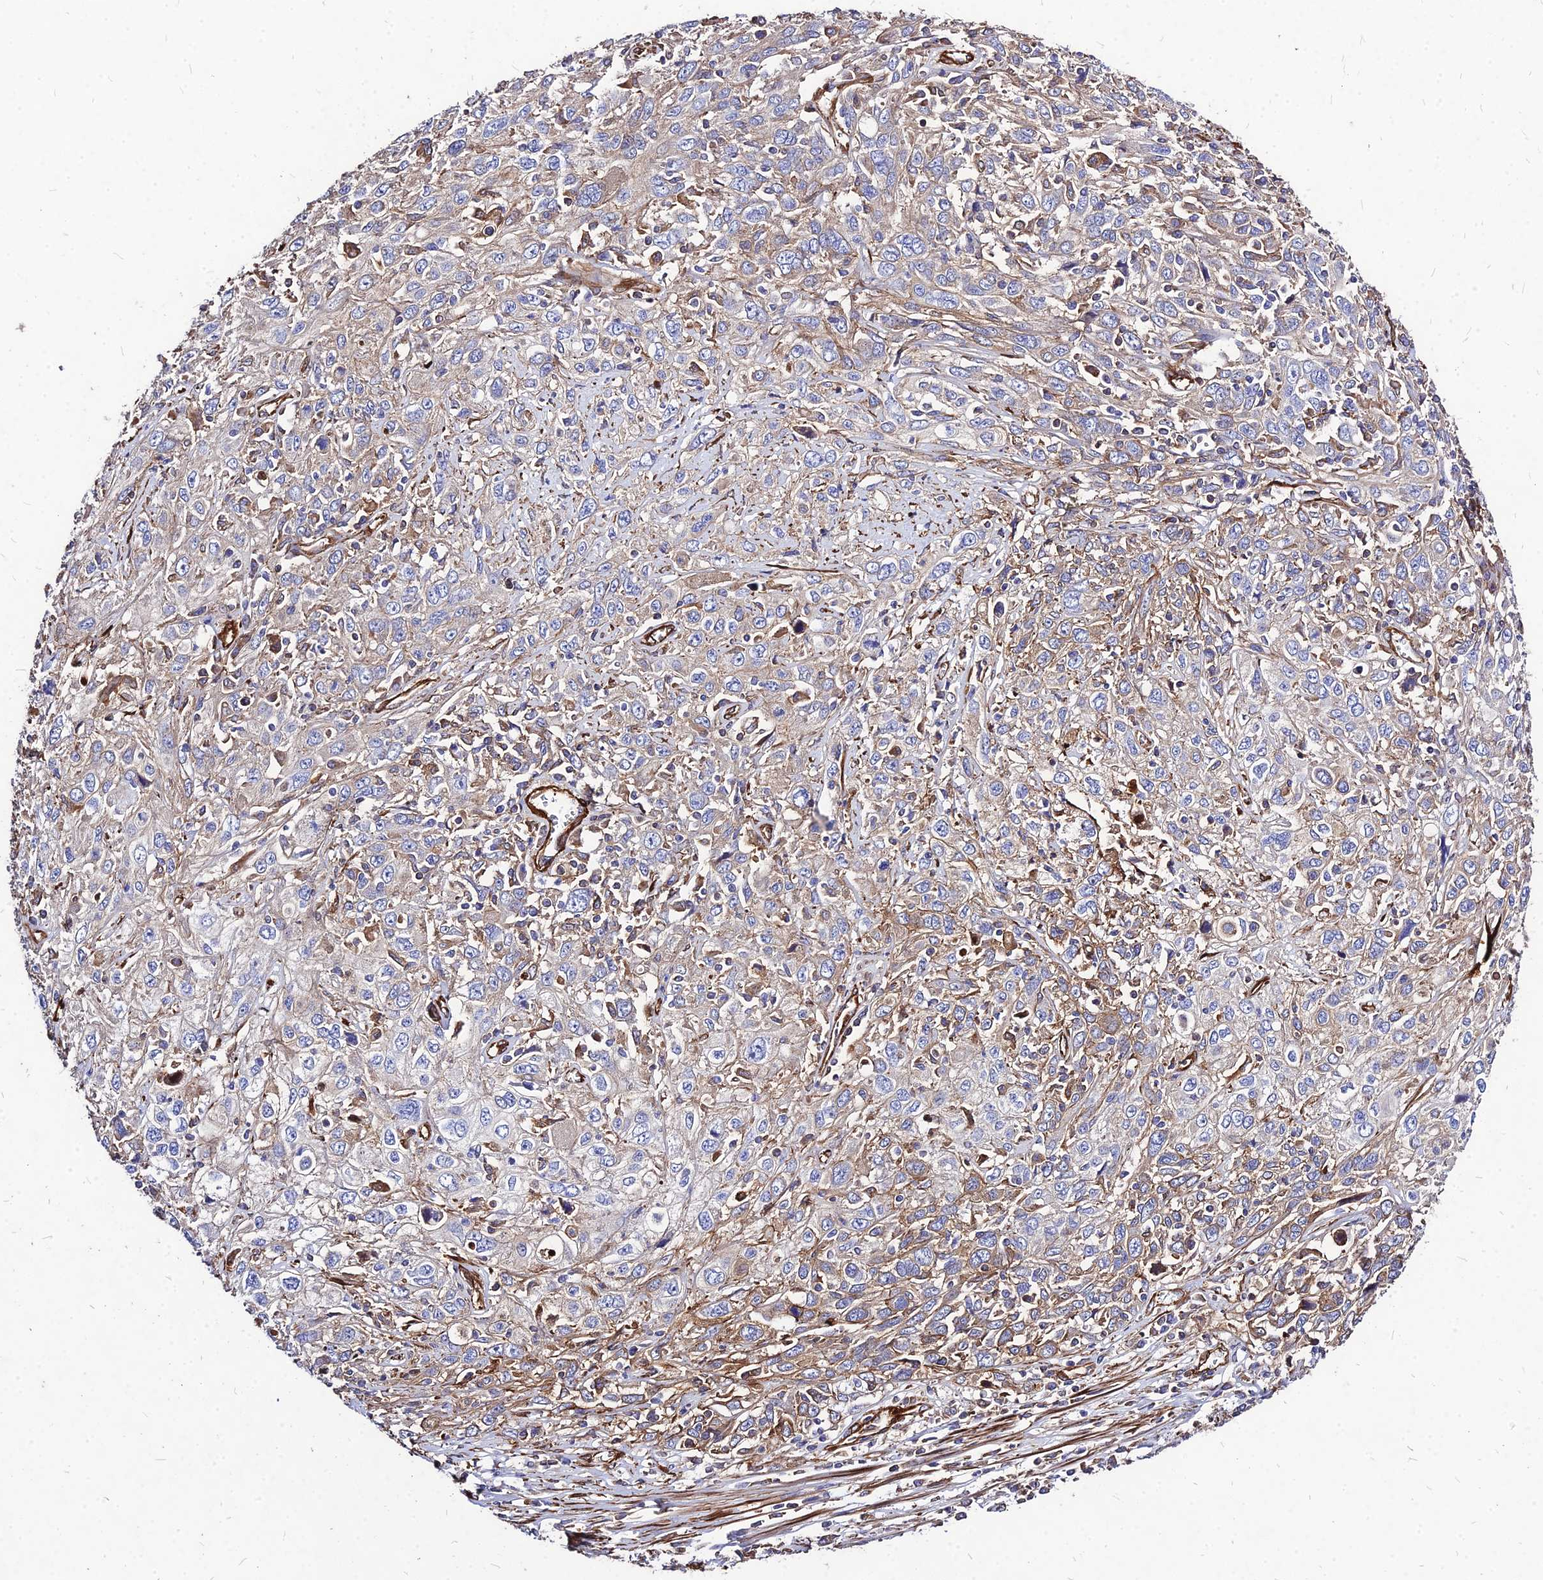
{"staining": {"intensity": "weak", "quantity": "25%-75%", "location": "cytoplasmic/membranous"}, "tissue": "cervical cancer", "cell_type": "Tumor cells", "image_type": "cancer", "snomed": [{"axis": "morphology", "description": "Squamous cell carcinoma, NOS"}, {"axis": "topography", "description": "Cervix"}], "caption": "About 25%-75% of tumor cells in human cervical squamous cell carcinoma reveal weak cytoplasmic/membranous protein expression as visualized by brown immunohistochemical staining.", "gene": "EFCC1", "patient": {"sex": "female", "age": 46}}